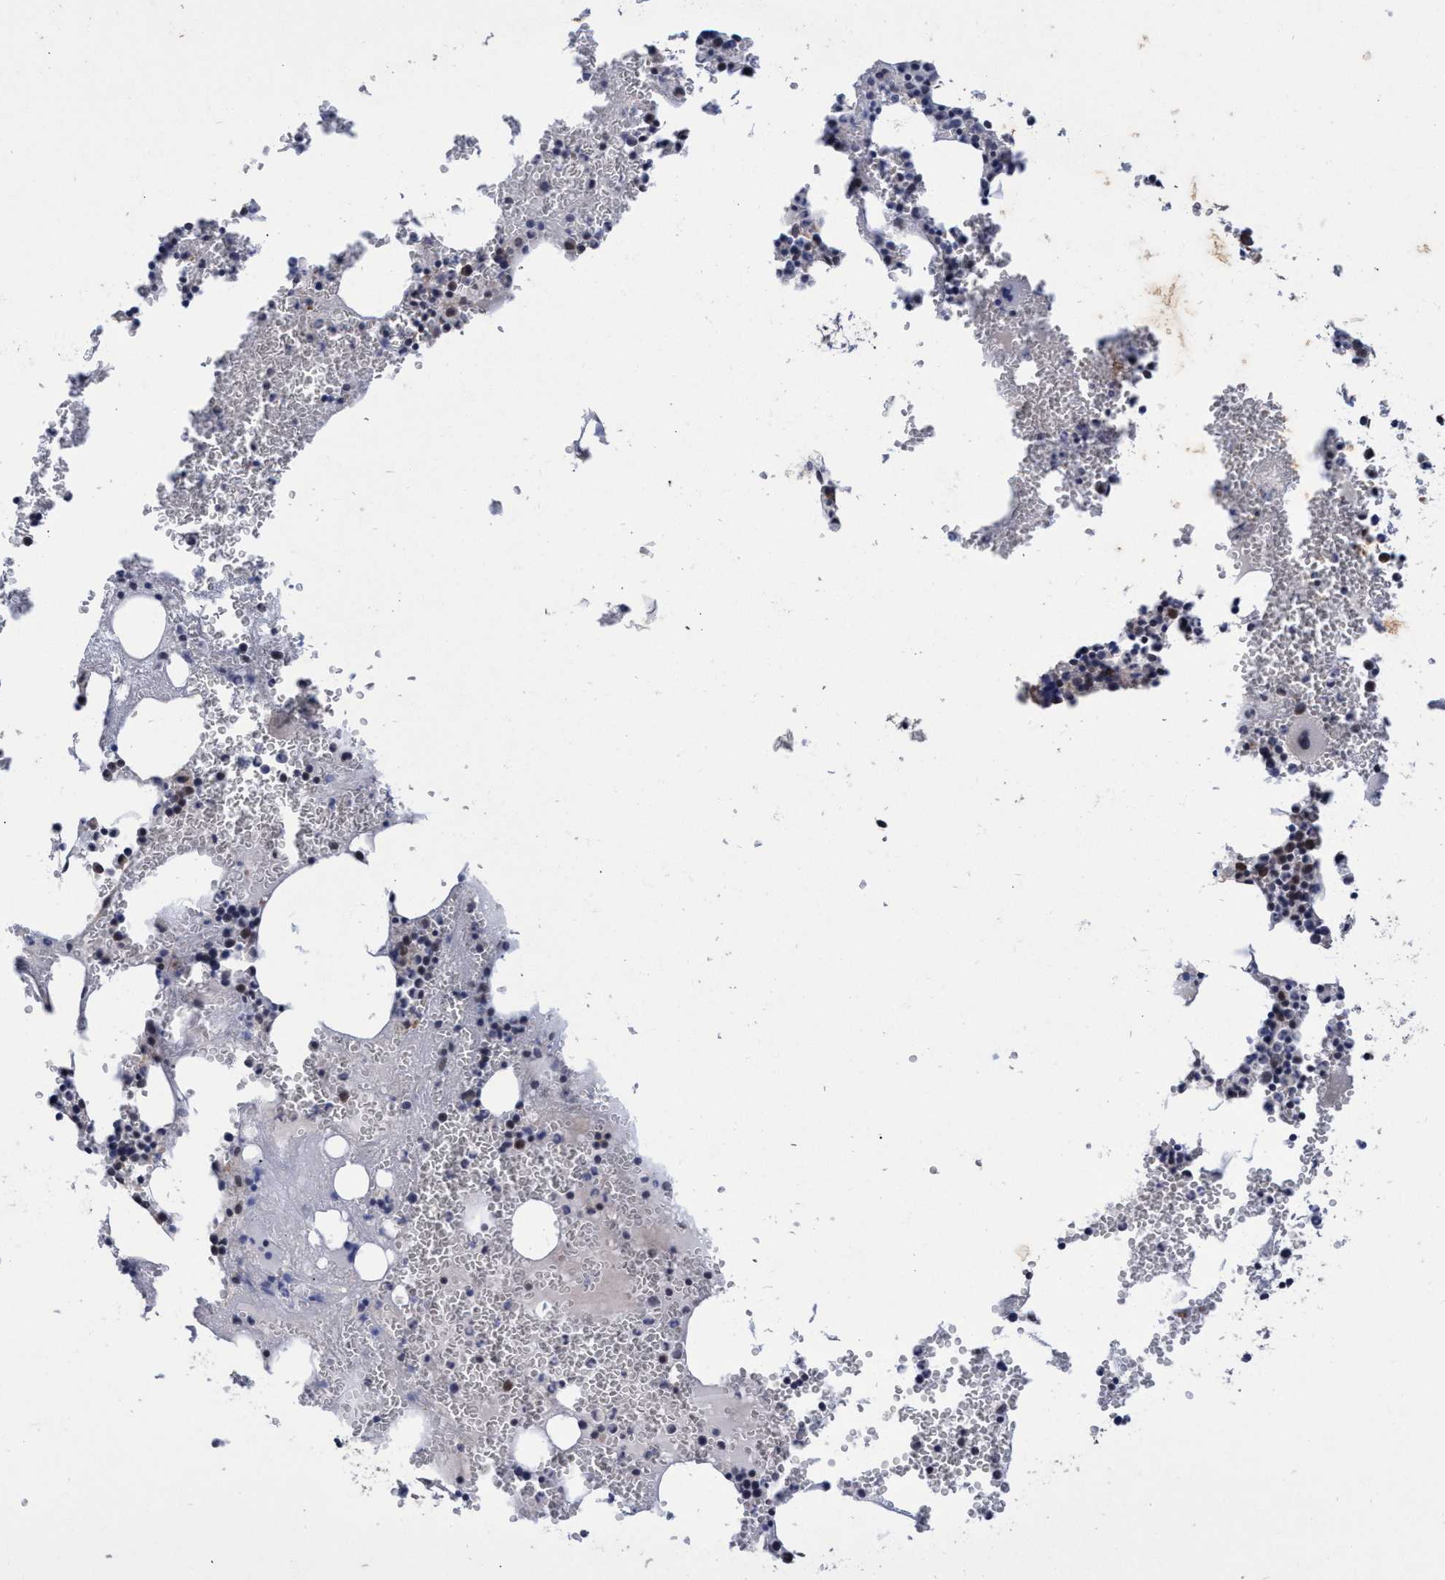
{"staining": {"intensity": "moderate", "quantity": "<25%", "location": "nuclear"}, "tissue": "bone marrow", "cell_type": "Hematopoietic cells", "image_type": "normal", "snomed": [{"axis": "morphology", "description": "Normal tissue, NOS"}, {"axis": "morphology", "description": "Inflammation, NOS"}, {"axis": "topography", "description": "Bone marrow"}], "caption": "An IHC image of benign tissue is shown. Protein staining in brown shows moderate nuclear positivity in bone marrow within hematopoietic cells. The protein of interest is shown in brown color, while the nuclei are stained blue.", "gene": "ZNF750", "patient": {"sex": "female", "age": 67}}